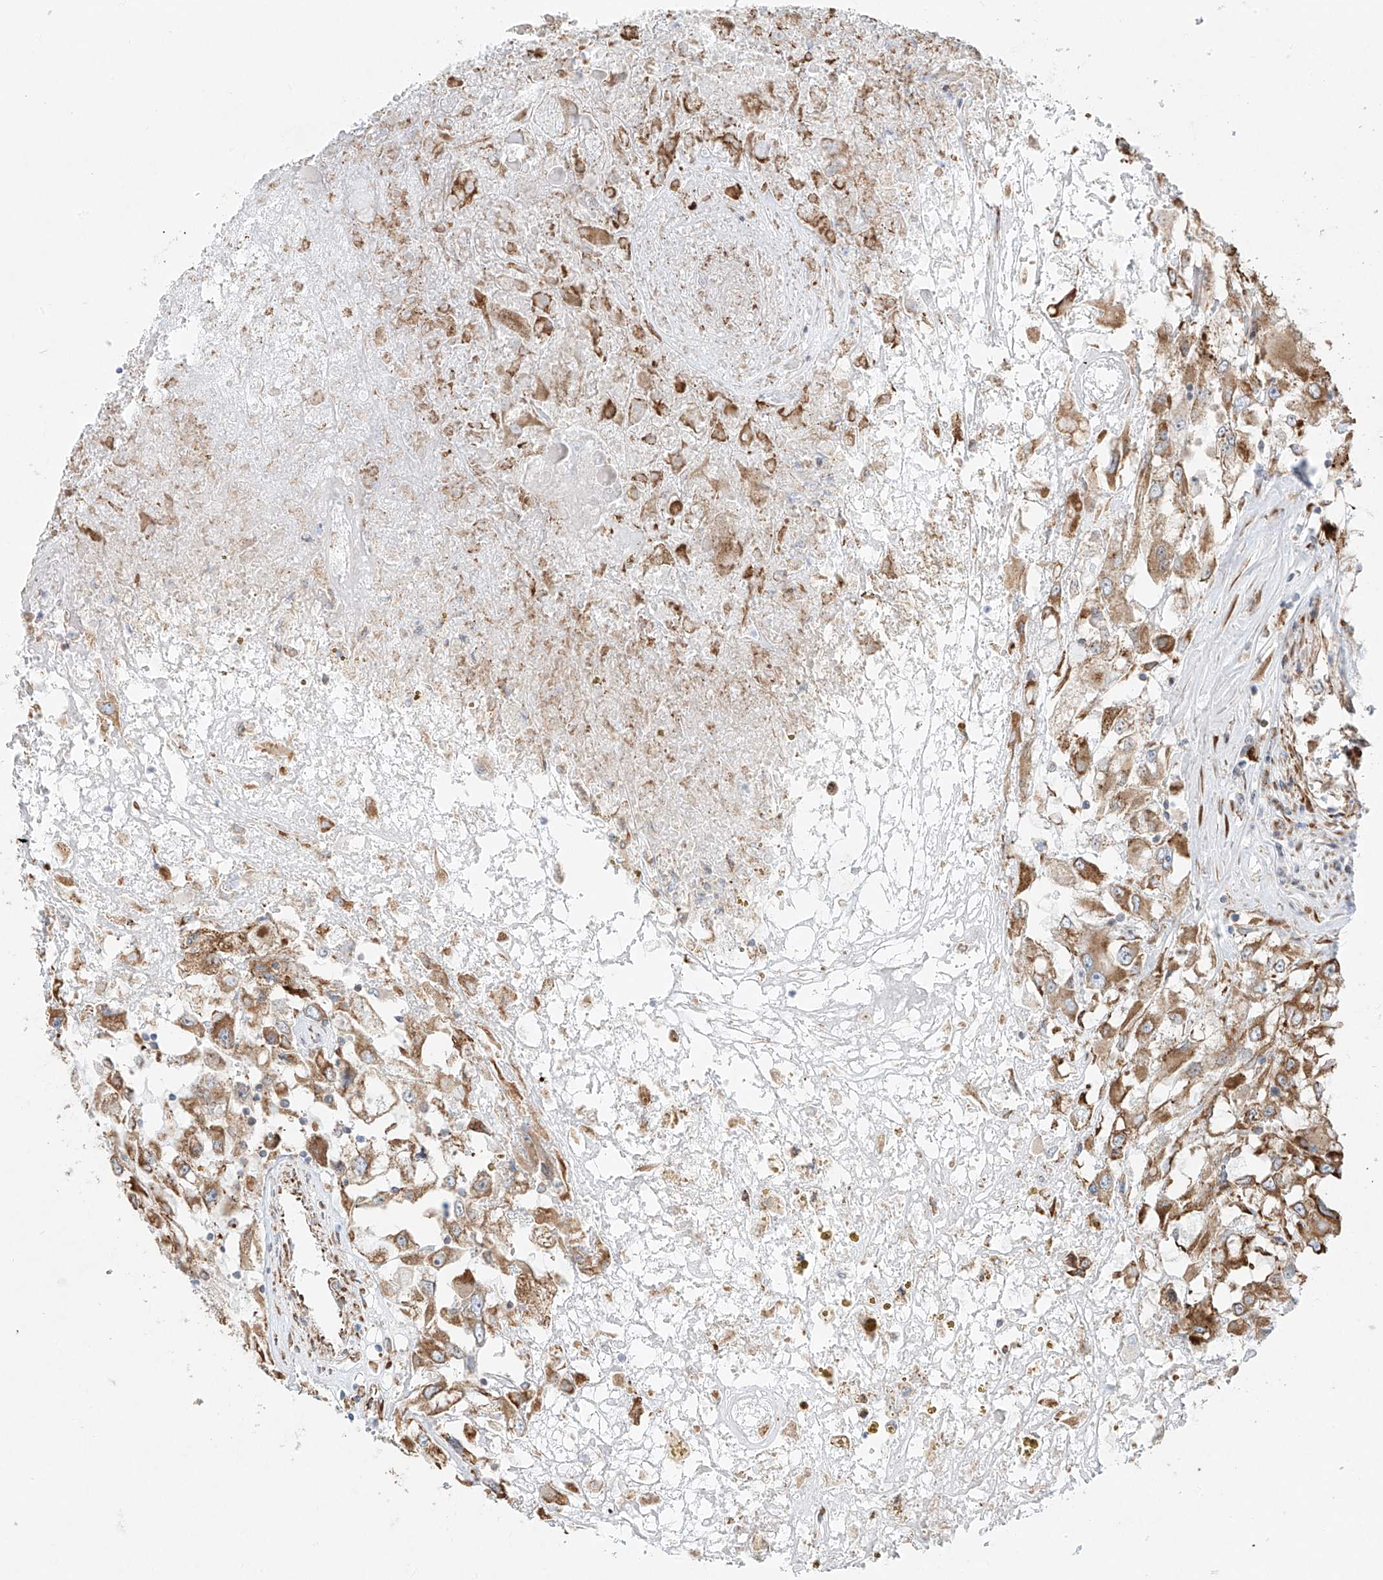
{"staining": {"intensity": "moderate", "quantity": ">75%", "location": "cytoplasmic/membranous"}, "tissue": "renal cancer", "cell_type": "Tumor cells", "image_type": "cancer", "snomed": [{"axis": "morphology", "description": "Adenocarcinoma, NOS"}, {"axis": "topography", "description": "Kidney"}], "caption": "IHC micrograph of renal adenocarcinoma stained for a protein (brown), which reveals medium levels of moderate cytoplasmic/membranous expression in approximately >75% of tumor cells.", "gene": "EIPR1", "patient": {"sex": "female", "age": 52}}